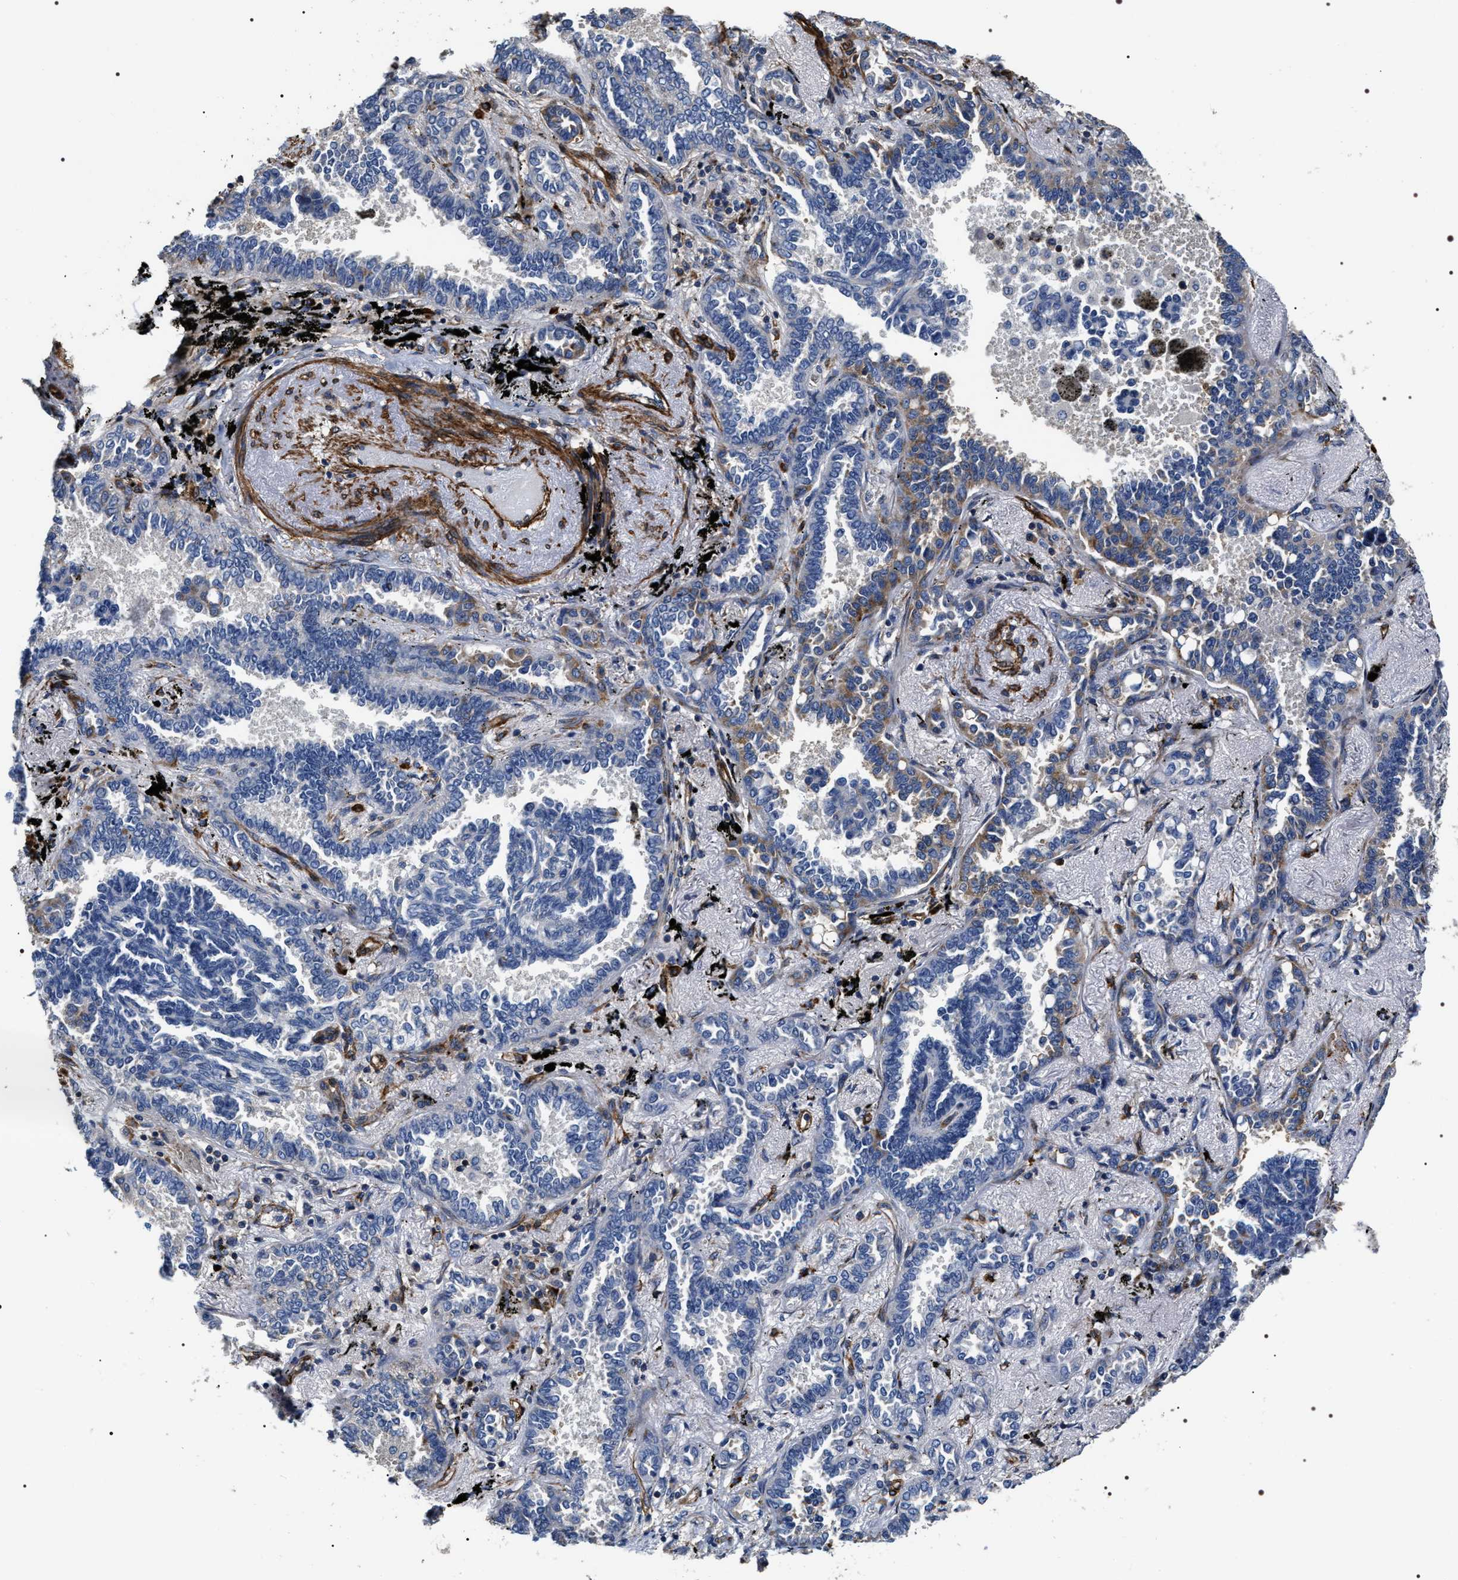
{"staining": {"intensity": "moderate", "quantity": "<25%", "location": "cytoplasmic/membranous"}, "tissue": "lung cancer", "cell_type": "Tumor cells", "image_type": "cancer", "snomed": [{"axis": "morphology", "description": "Adenocarcinoma, NOS"}, {"axis": "topography", "description": "Lung"}], "caption": "Lung cancer (adenocarcinoma) stained for a protein (brown) demonstrates moderate cytoplasmic/membranous positive positivity in approximately <25% of tumor cells.", "gene": "ZC3HAV1L", "patient": {"sex": "male", "age": 59}}